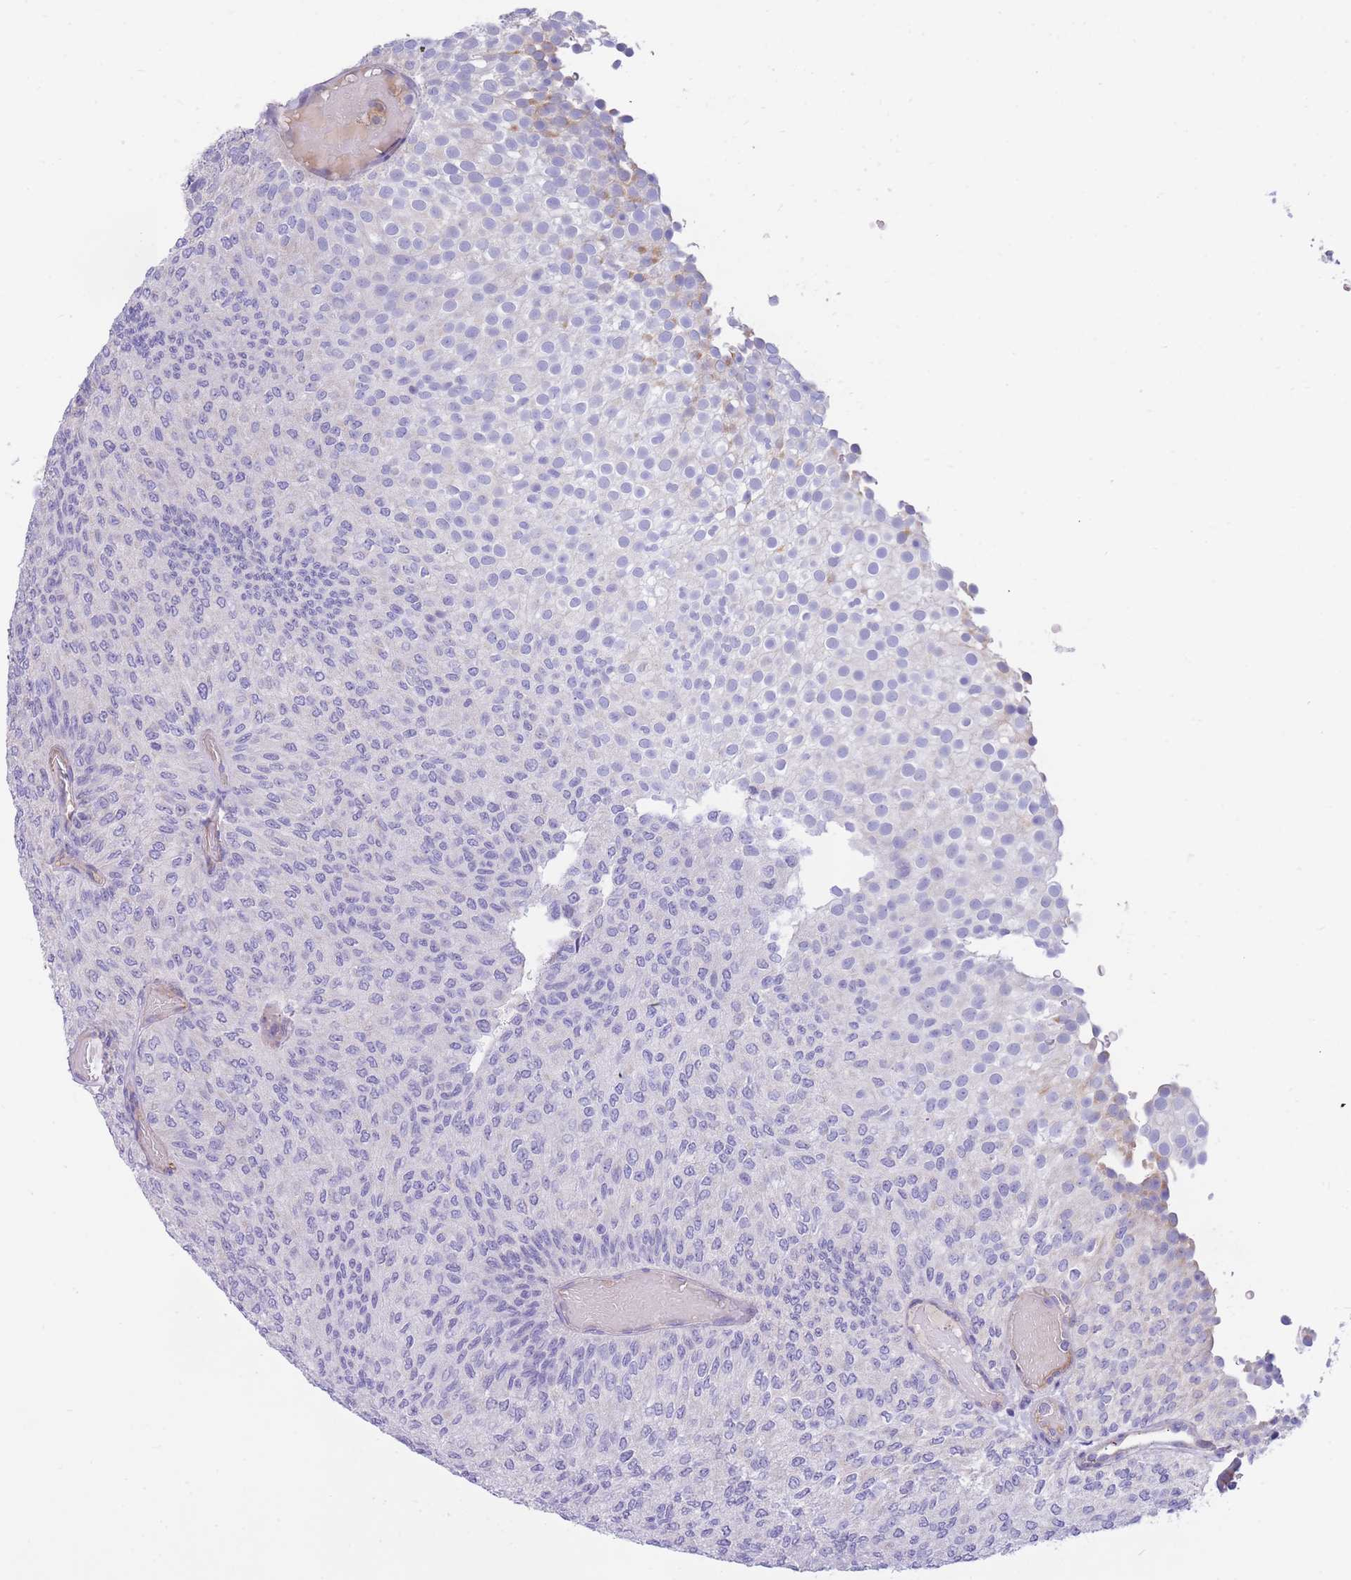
{"staining": {"intensity": "negative", "quantity": "none", "location": "none"}, "tissue": "urothelial cancer", "cell_type": "Tumor cells", "image_type": "cancer", "snomed": [{"axis": "morphology", "description": "Urothelial carcinoma, Low grade"}, {"axis": "topography", "description": "Urinary bladder"}], "caption": "Photomicrograph shows no protein staining in tumor cells of urothelial cancer tissue. (DAB (3,3'-diaminobenzidine) immunohistochemistry with hematoxylin counter stain).", "gene": "SULT1A1", "patient": {"sex": "male", "age": 78}}